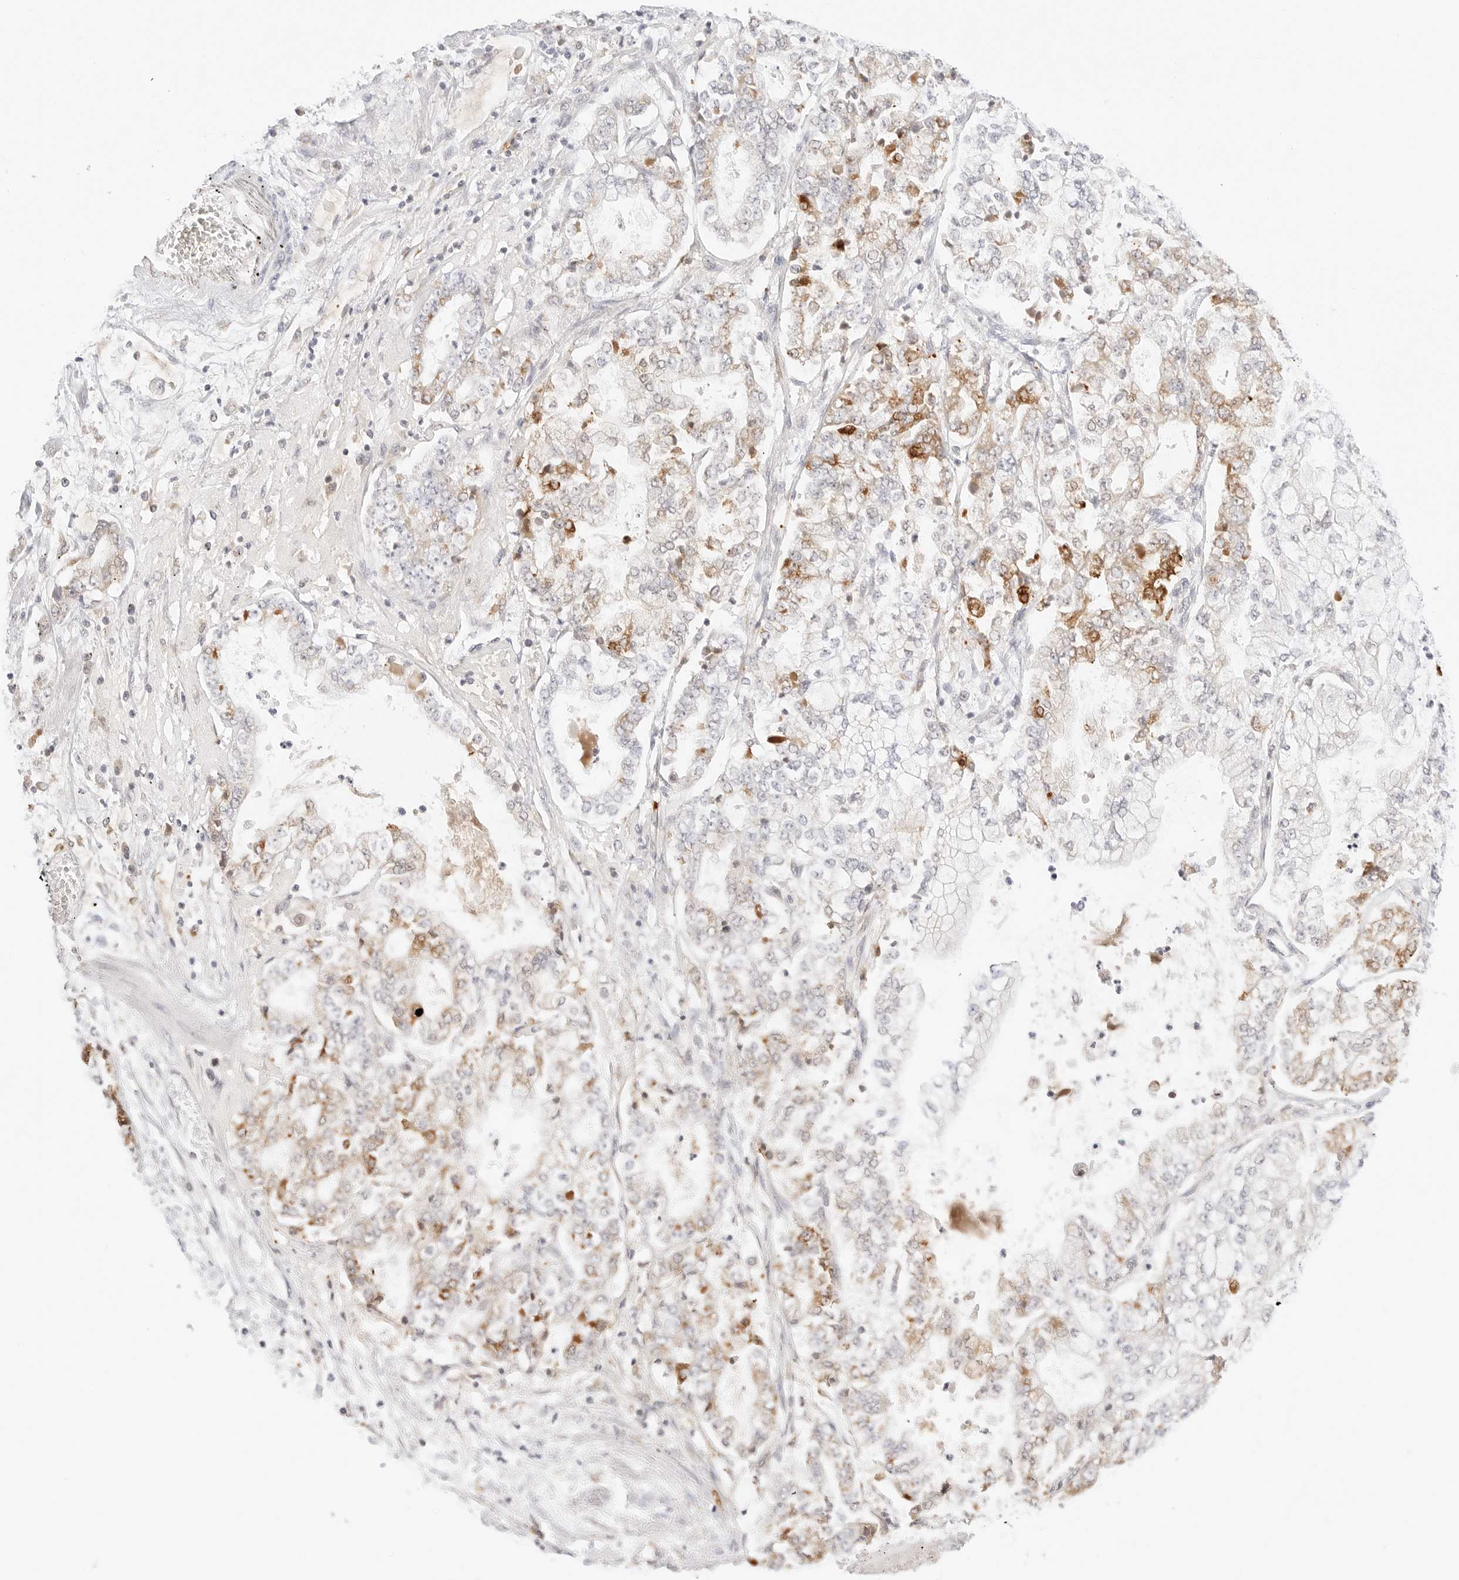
{"staining": {"intensity": "moderate", "quantity": "<25%", "location": "cytoplasmic/membranous"}, "tissue": "stomach cancer", "cell_type": "Tumor cells", "image_type": "cancer", "snomed": [{"axis": "morphology", "description": "Adenocarcinoma, NOS"}, {"axis": "topography", "description": "Stomach"}], "caption": "Stomach cancer was stained to show a protein in brown. There is low levels of moderate cytoplasmic/membranous expression in approximately <25% of tumor cells. The protein of interest is shown in brown color, while the nuclei are stained blue.", "gene": "ERO1B", "patient": {"sex": "male", "age": 76}}